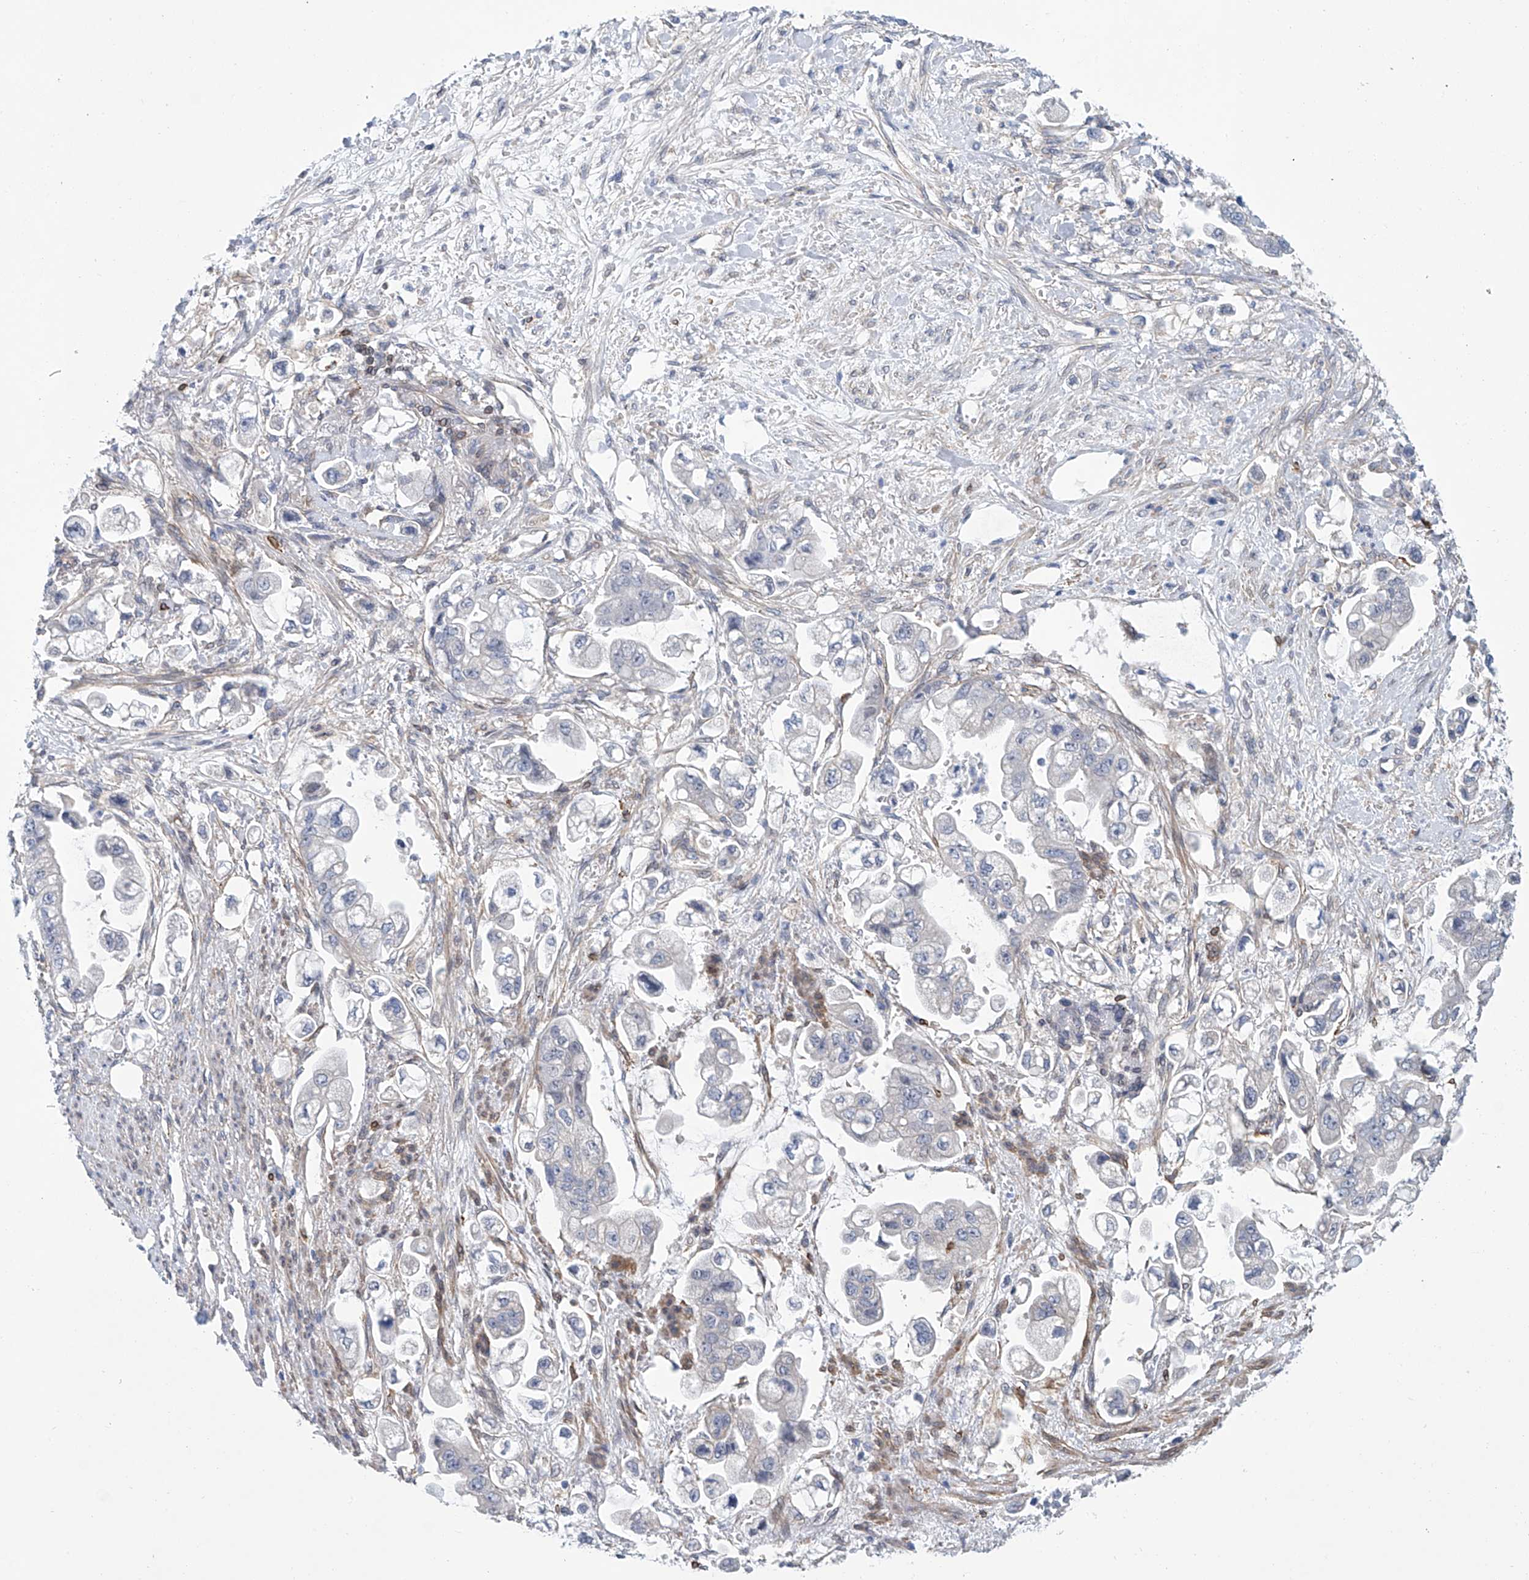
{"staining": {"intensity": "negative", "quantity": "none", "location": "none"}, "tissue": "stomach cancer", "cell_type": "Tumor cells", "image_type": "cancer", "snomed": [{"axis": "morphology", "description": "Adenocarcinoma, NOS"}, {"axis": "topography", "description": "Stomach"}], "caption": "Immunohistochemistry histopathology image of human stomach cancer stained for a protein (brown), which displays no positivity in tumor cells.", "gene": "TNN", "patient": {"sex": "male", "age": 62}}